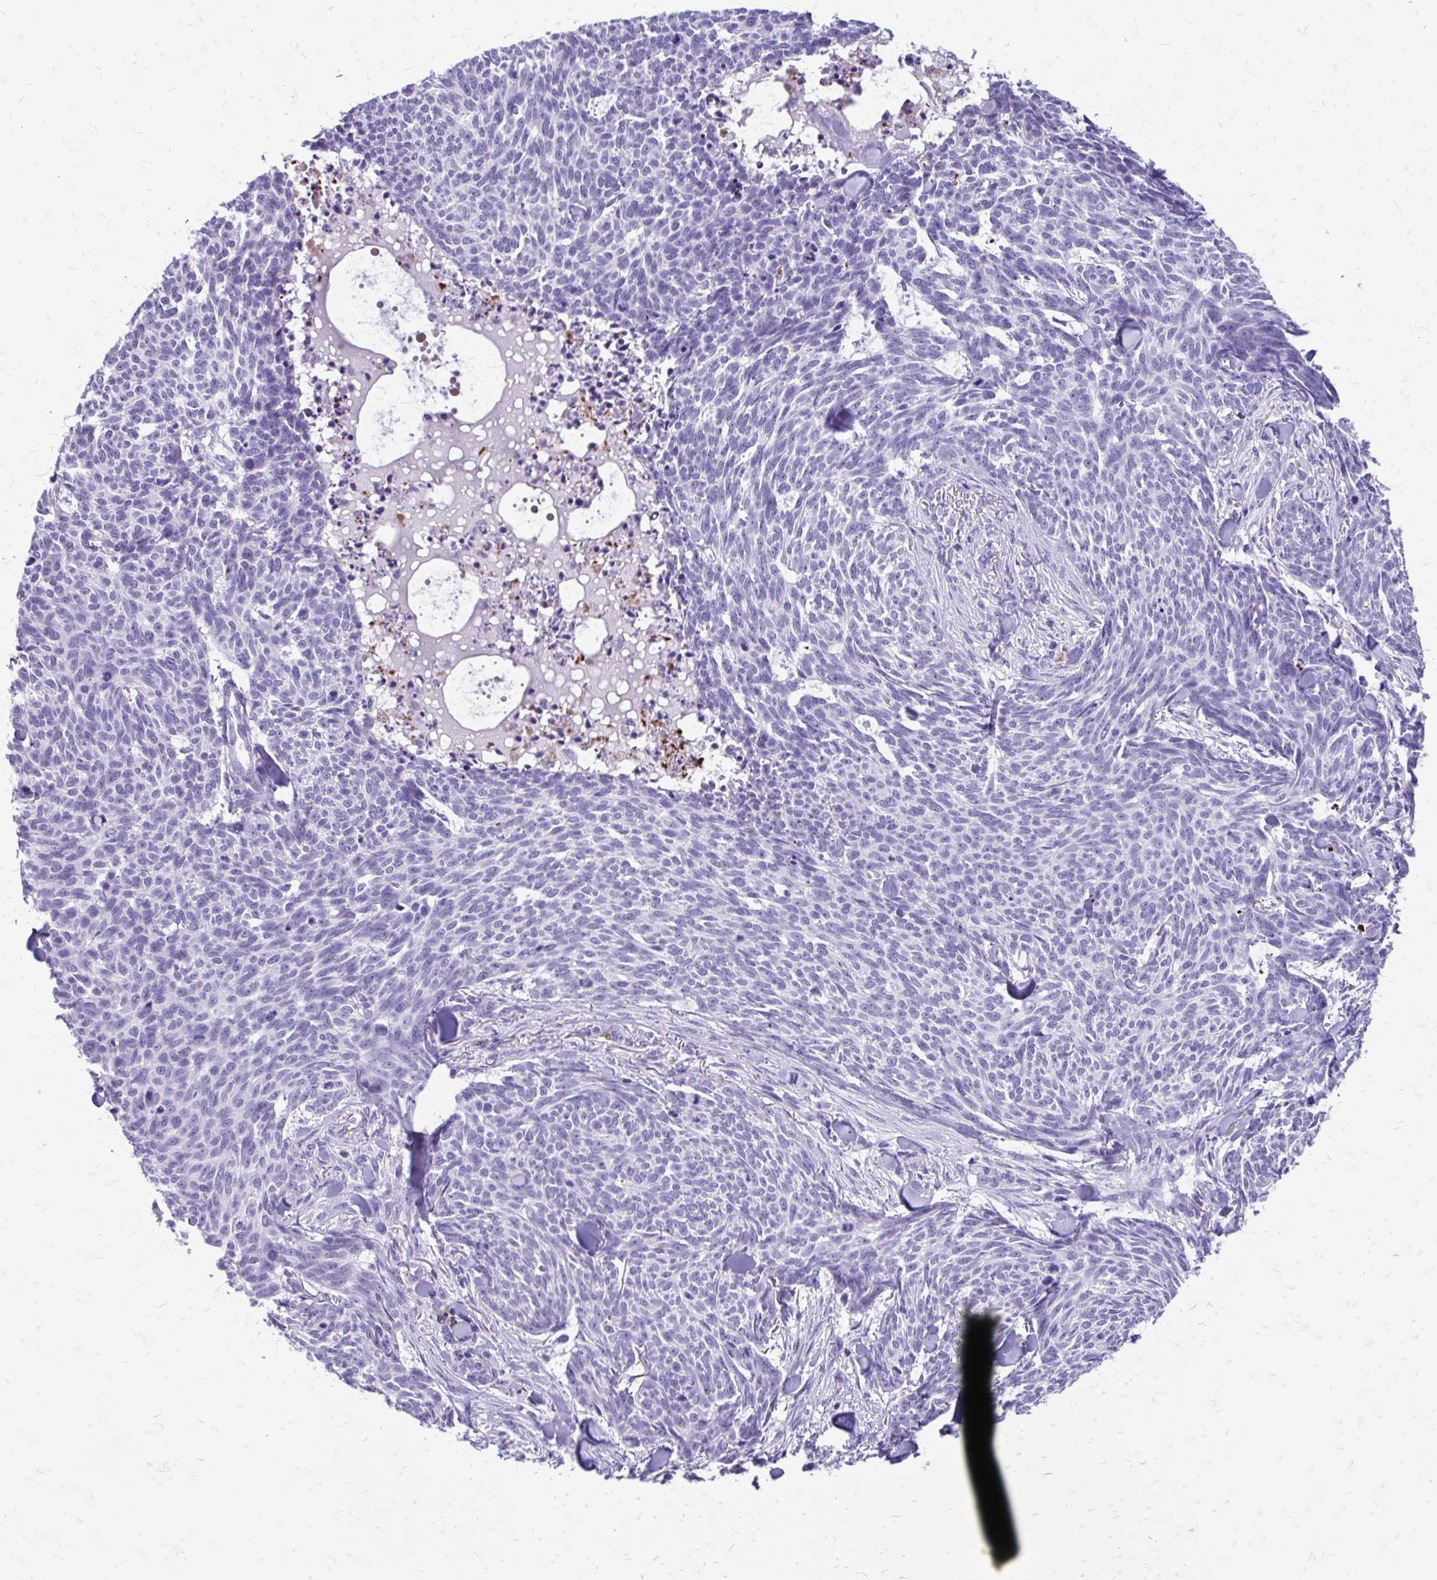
{"staining": {"intensity": "negative", "quantity": "none", "location": "none"}, "tissue": "skin cancer", "cell_type": "Tumor cells", "image_type": "cancer", "snomed": [{"axis": "morphology", "description": "Basal cell carcinoma"}, {"axis": "topography", "description": "Skin"}], "caption": "An IHC micrograph of skin basal cell carcinoma is shown. There is no staining in tumor cells of skin basal cell carcinoma.", "gene": "SATL1", "patient": {"sex": "female", "age": 93}}